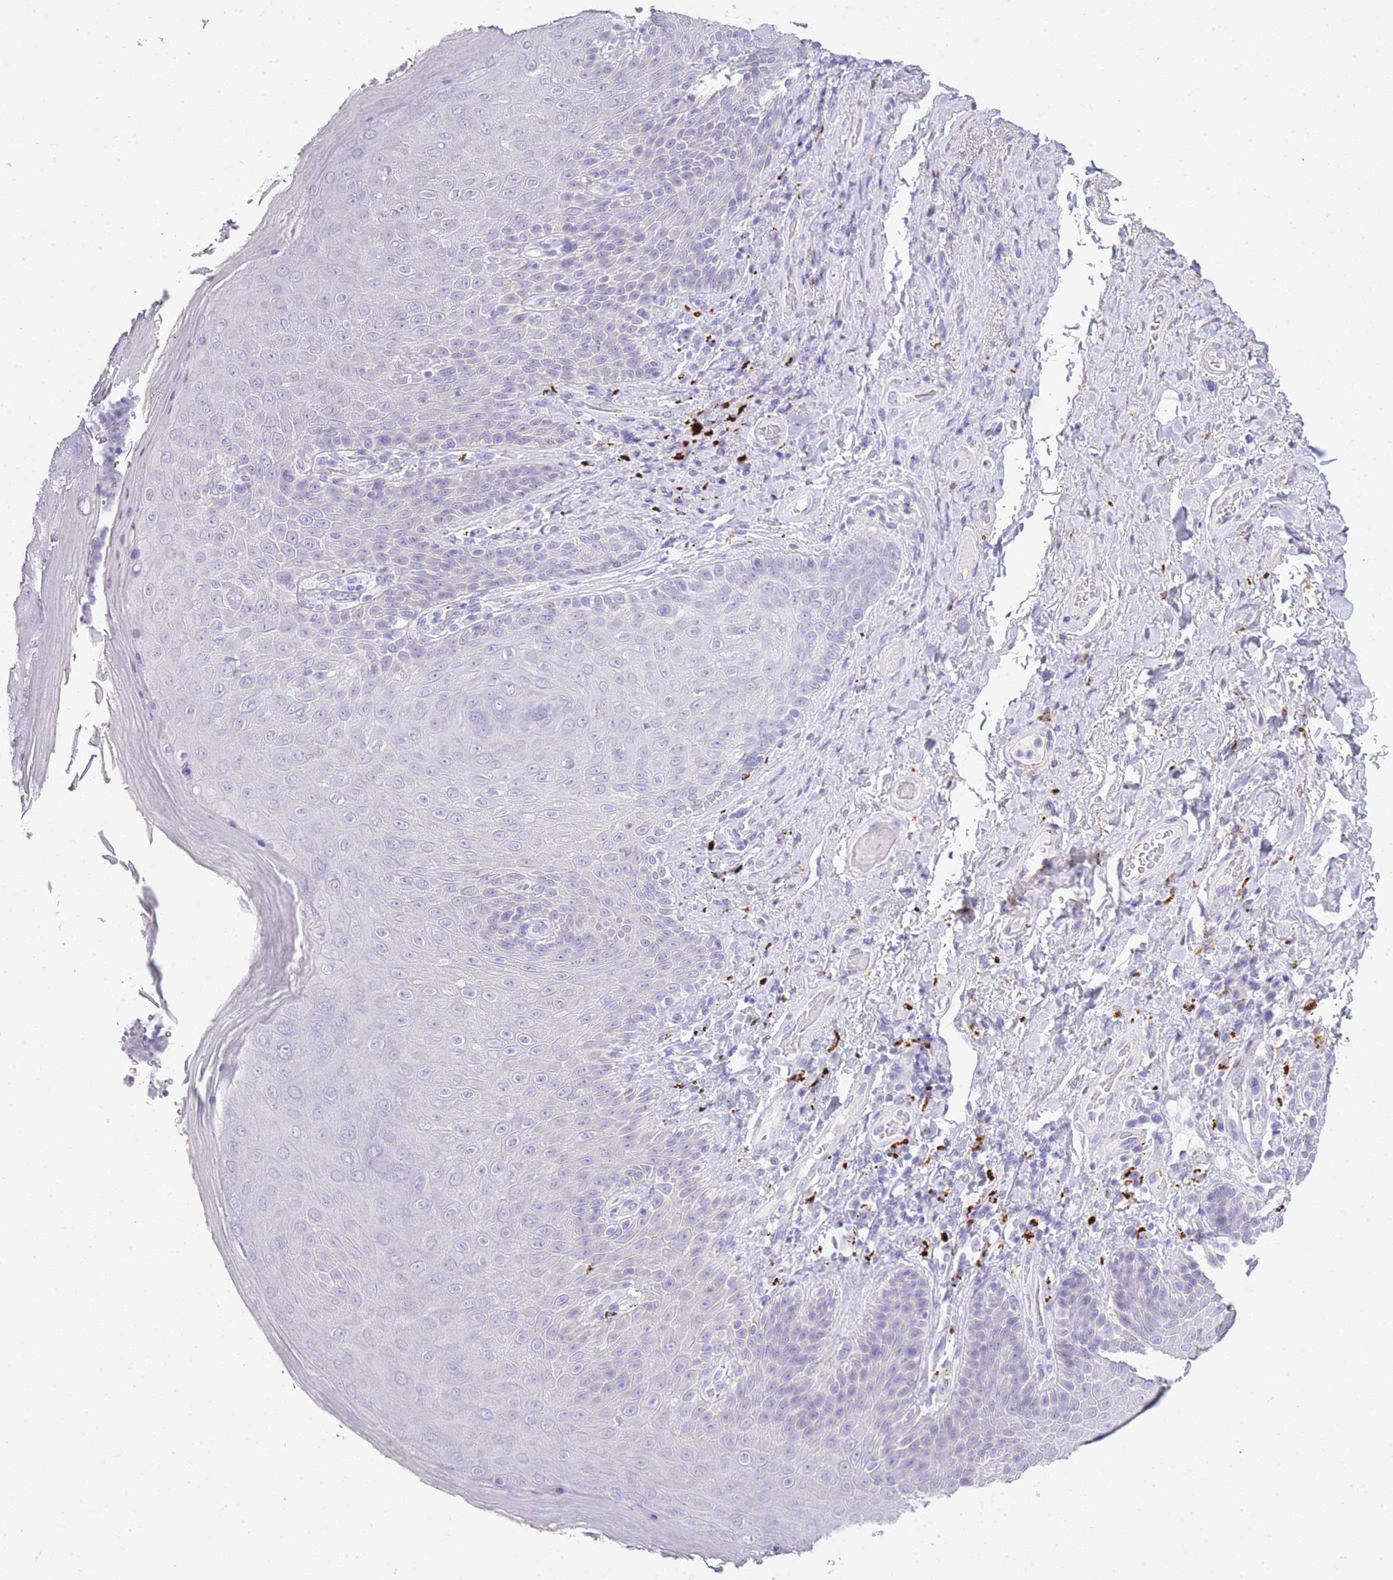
{"staining": {"intensity": "negative", "quantity": "none", "location": "none"}, "tissue": "skin", "cell_type": "Epidermal cells", "image_type": "normal", "snomed": [{"axis": "morphology", "description": "Normal tissue, NOS"}, {"axis": "topography", "description": "Anal"}], "caption": "Epidermal cells are negative for brown protein staining in normal skin. The staining was performed using DAB (3,3'-diaminobenzidine) to visualize the protein expression in brown, while the nuclei were stained in blue with hematoxylin (Magnification: 20x).", "gene": "RHO", "patient": {"sex": "female", "age": 89}}